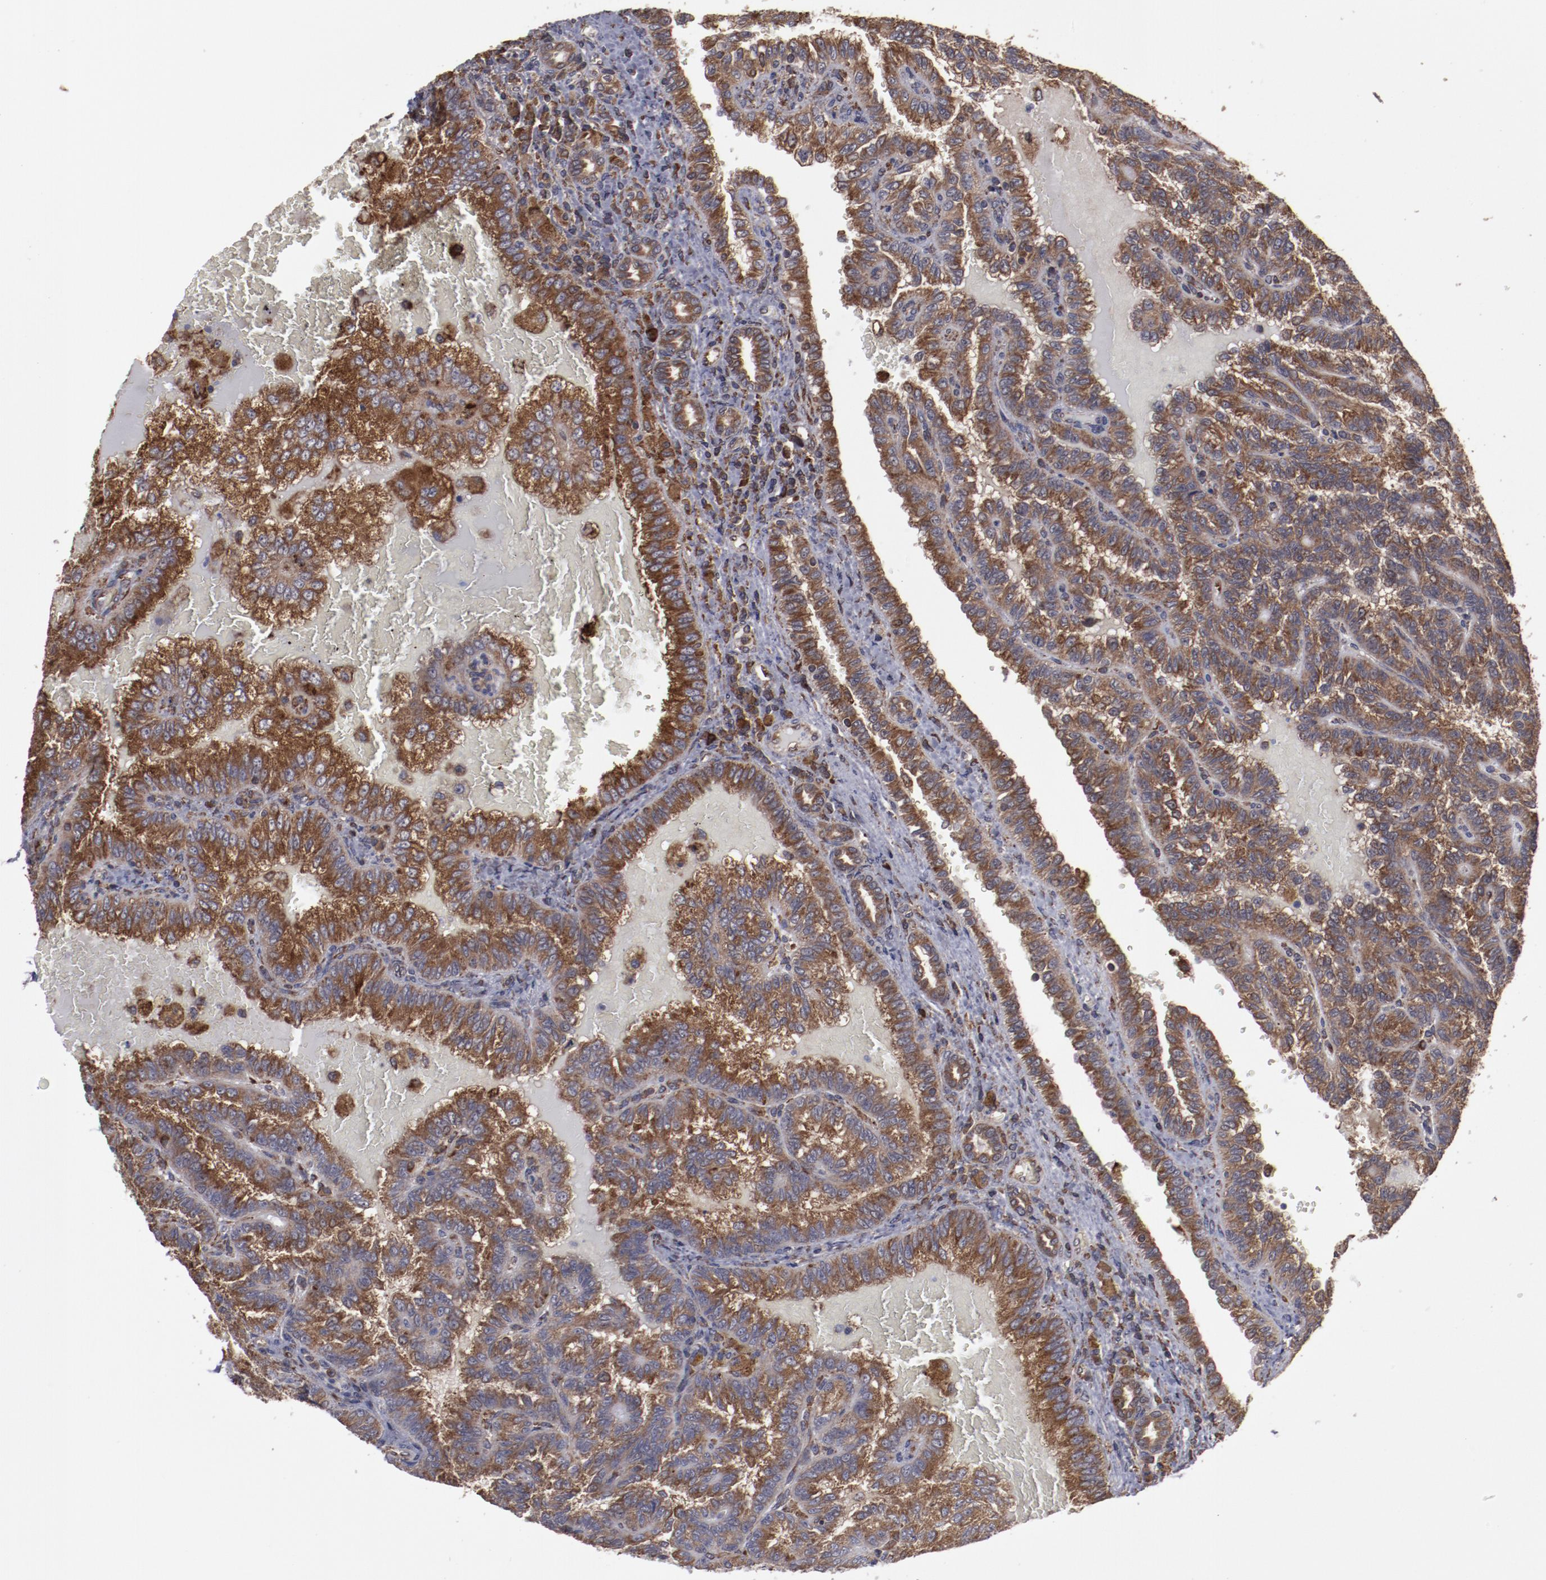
{"staining": {"intensity": "strong", "quantity": ">75%", "location": "cytoplasmic/membranous"}, "tissue": "renal cancer", "cell_type": "Tumor cells", "image_type": "cancer", "snomed": [{"axis": "morphology", "description": "Inflammation, NOS"}, {"axis": "morphology", "description": "Adenocarcinoma, NOS"}, {"axis": "topography", "description": "Kidney"}], "caption": "This is an image of immunohistochemistry (IHC) staining of renal cancer (adenocarcinoma), which shows strong positivity in the cytoplasmic/membranous of tumor cells.", "gene": "RPS4Y1", "patient": {"sex": "male", "age": 68}}